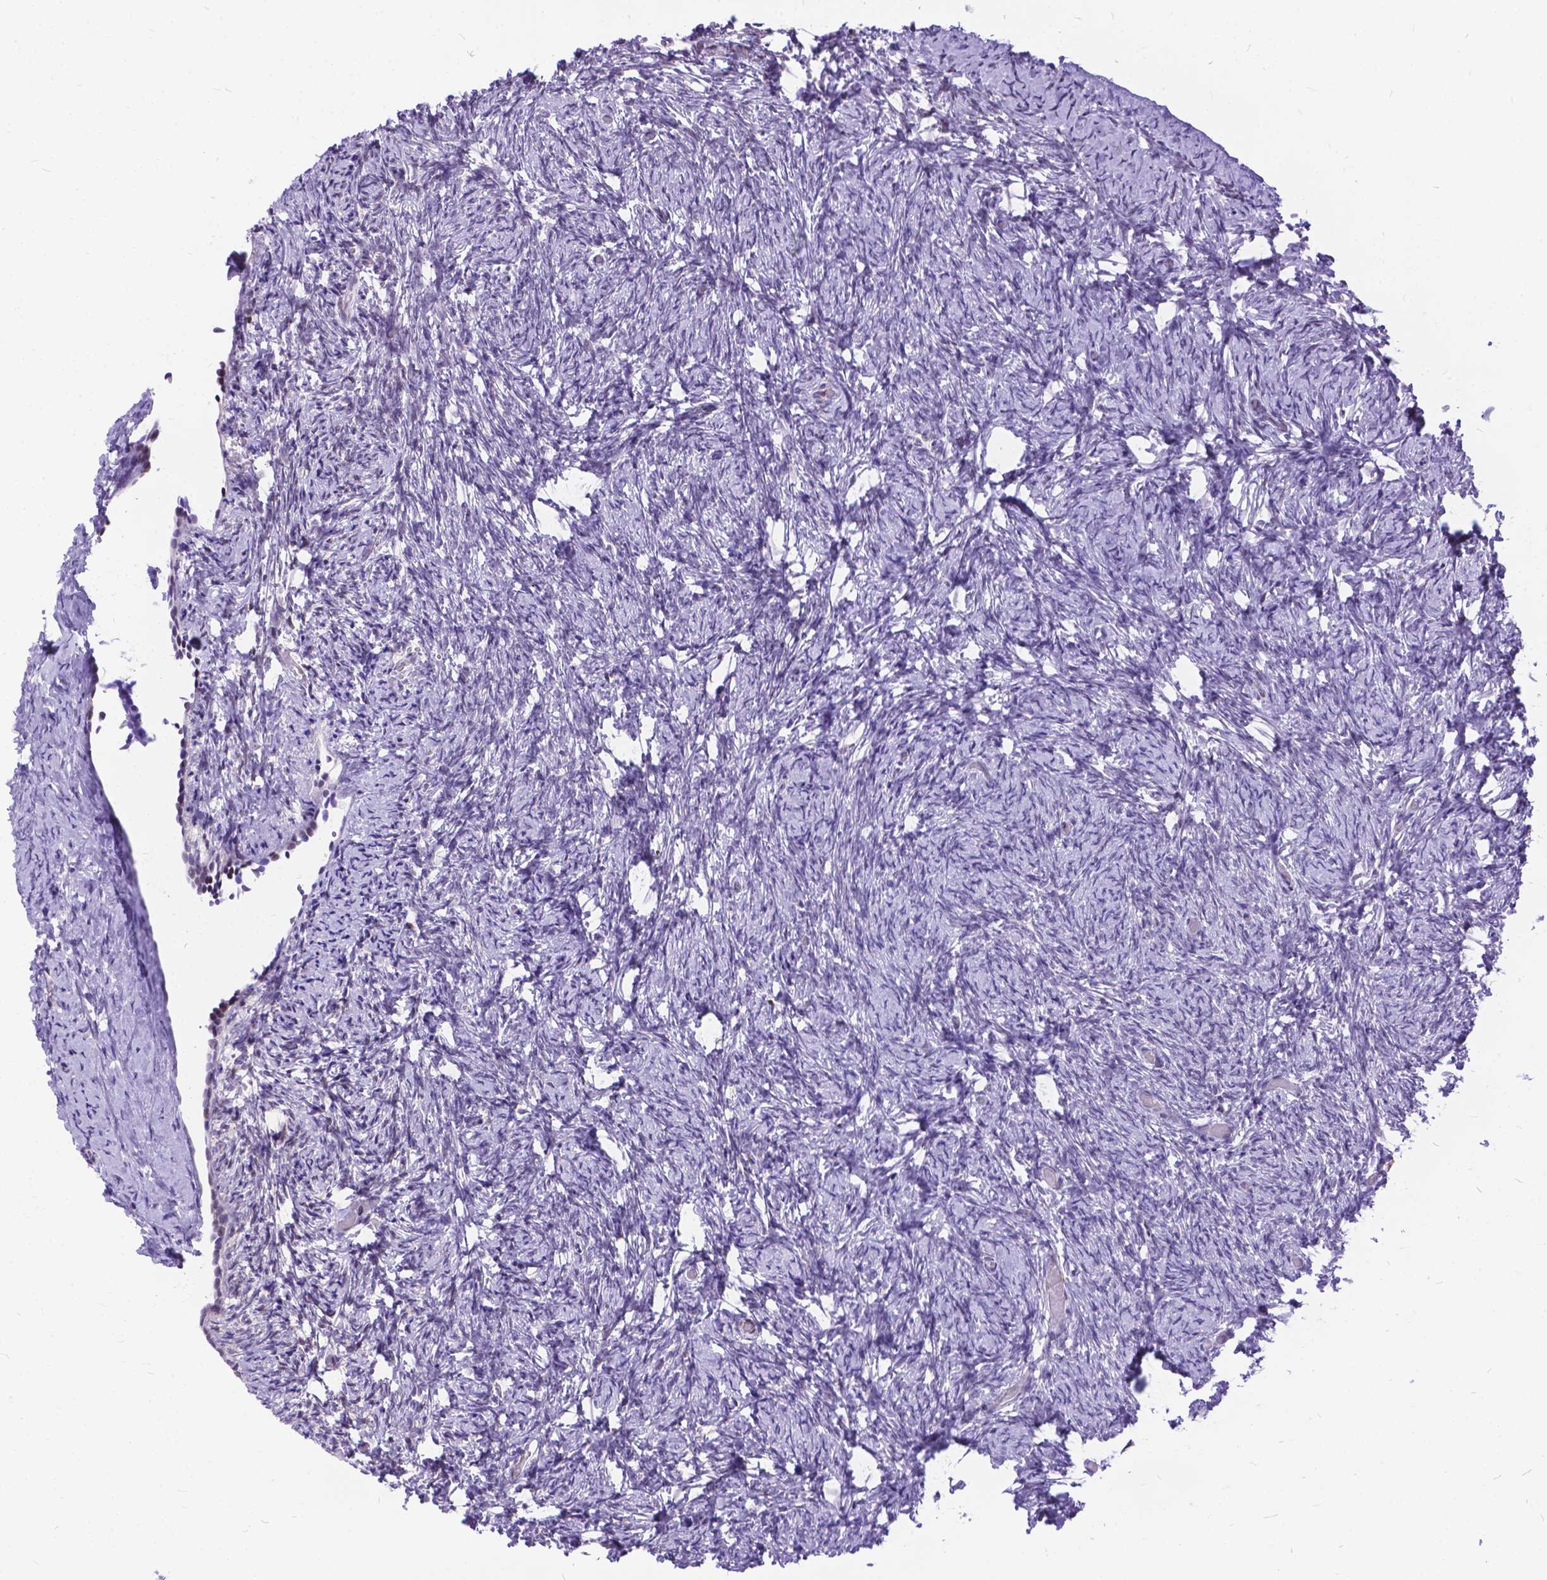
{"staining": {"intensity": "weak", "quantity": "<25%", "location": "nuclear"}, "tissue": "ovary", "cell_type": "Follicle cells", "image_type": "normal", "snomed": [{"axis": "morphology", "description": "Normal tissue, NOS"}, {"axis": "topography", "description": "Ovary"}], "caption": "Follicle cells show no significant expression in benign ovary. (DAB IHC with hematoxylin counter stain).", "gene": "FAM124B", "patient": {"sex": "female", "age": 39}}